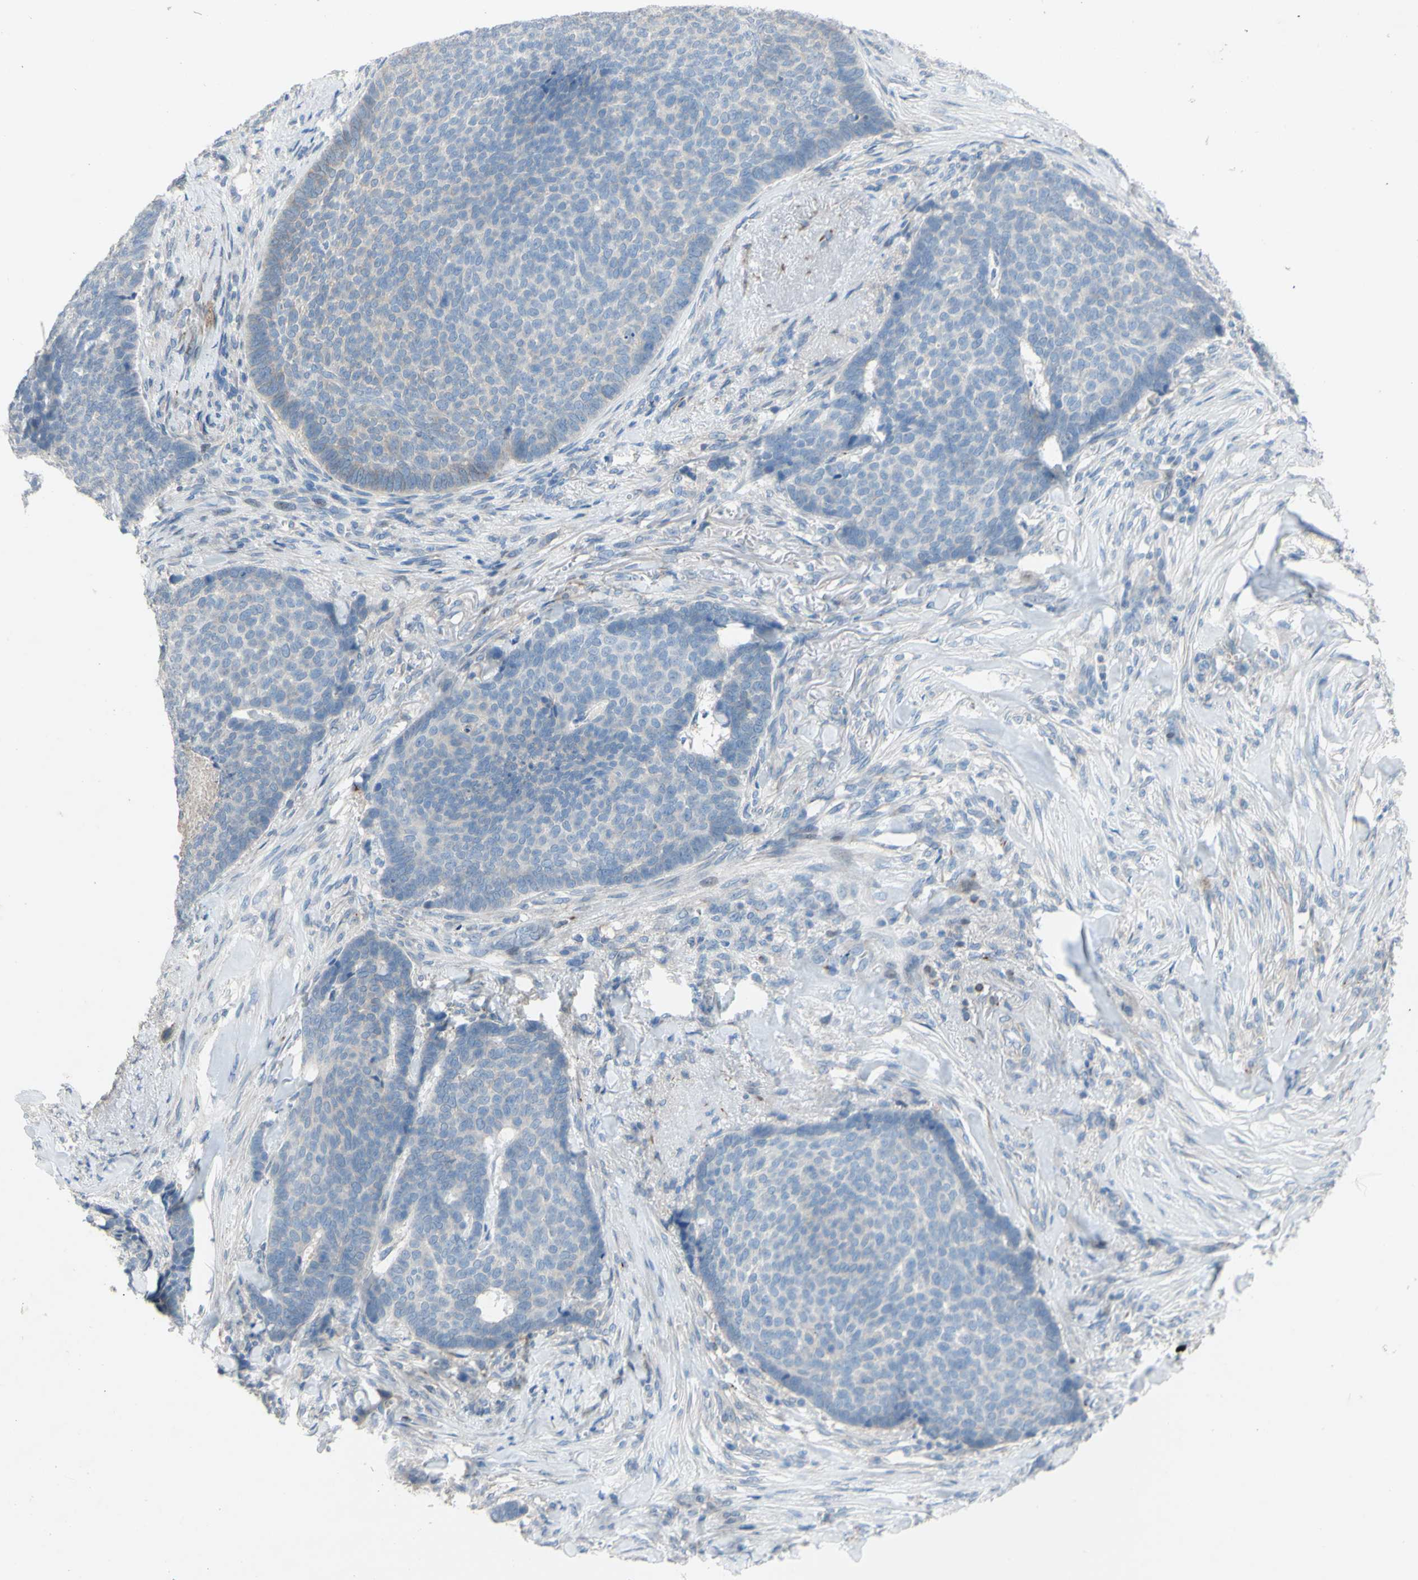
{"staining": {"intensity": "negative", "quantity": "none", "location": "none"}, "tissue": "skin cancer", "cell_type": "Tumor cells", "image_type": "cancer", "snomed": [{"axis": "morphology", "description": "Basal cell carcinoma"}, {"axis": "topography", "description": "Skin"}], "caption": "The histopathology image shows no staining of tumor cells in basal cell carcinoma (skin). (DAB (3,3'-diaminobenzidine) IHC visualized using brightfield microscopy, high magnification).", "gene": "CDCP1", "patient": {"sex": "male", "age": 84}}